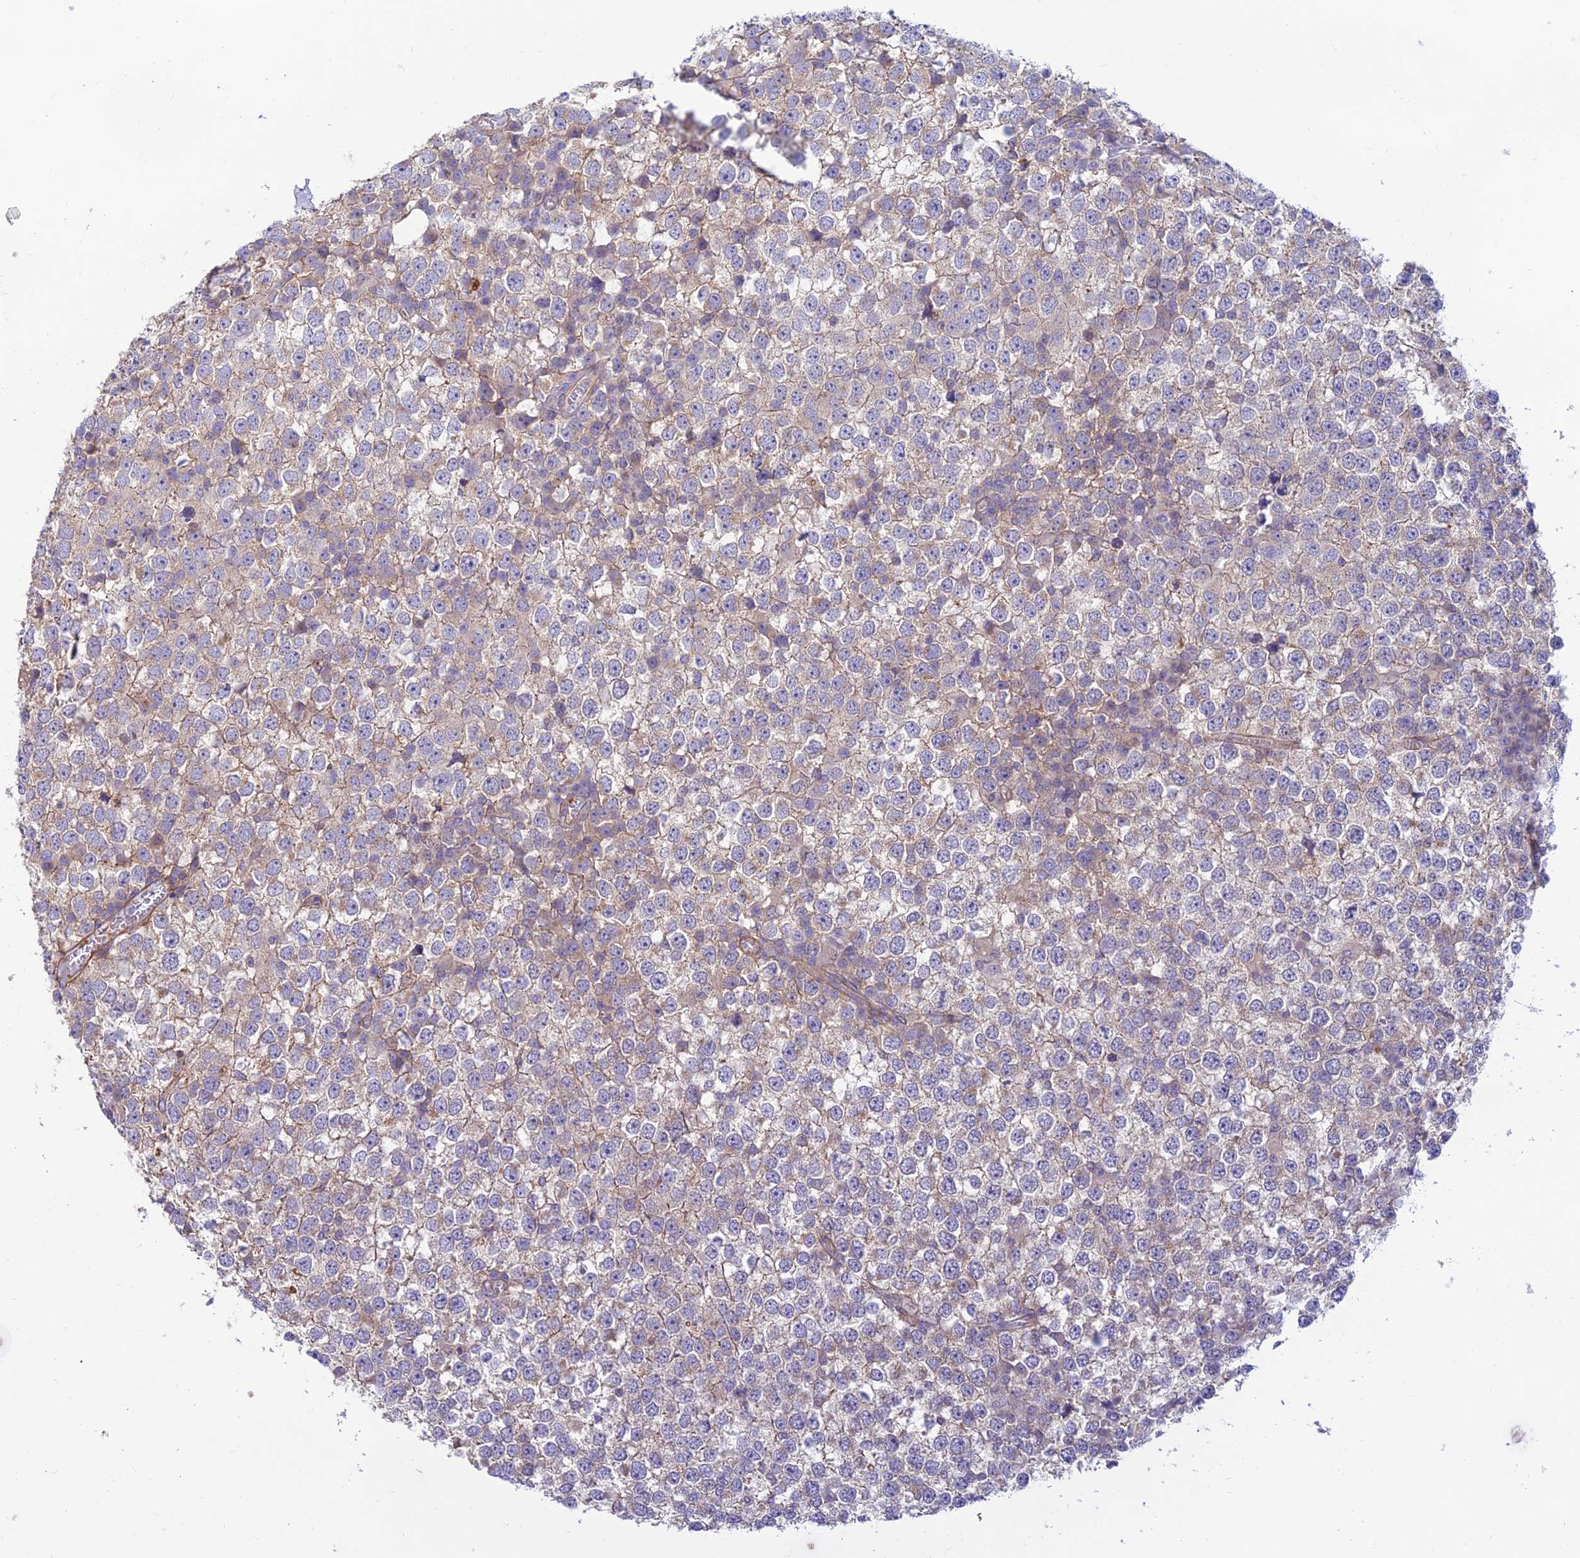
{"staining": {"intensity": "weak", "quantity": "<25%", "location": "cytoplasmic/membranous"}, "tissue": "testis cancer", "cell_type": "Tumor cells", "image_type": "cancer", "snomed": [{"axis": "morphology", "description": "Seminoma, NOS"}, {"axis": "topography", "description": "Testis"}], "caption": "Seminoma (testis) was stained to show a protein in brown. There is no significant staining in tumor cells. (Brightfield microscopy of DAB immunohistochemistry (IHC) at high magnification).", "gene": "FBXW4", "patient": {"sex": "male", "age": 65}}